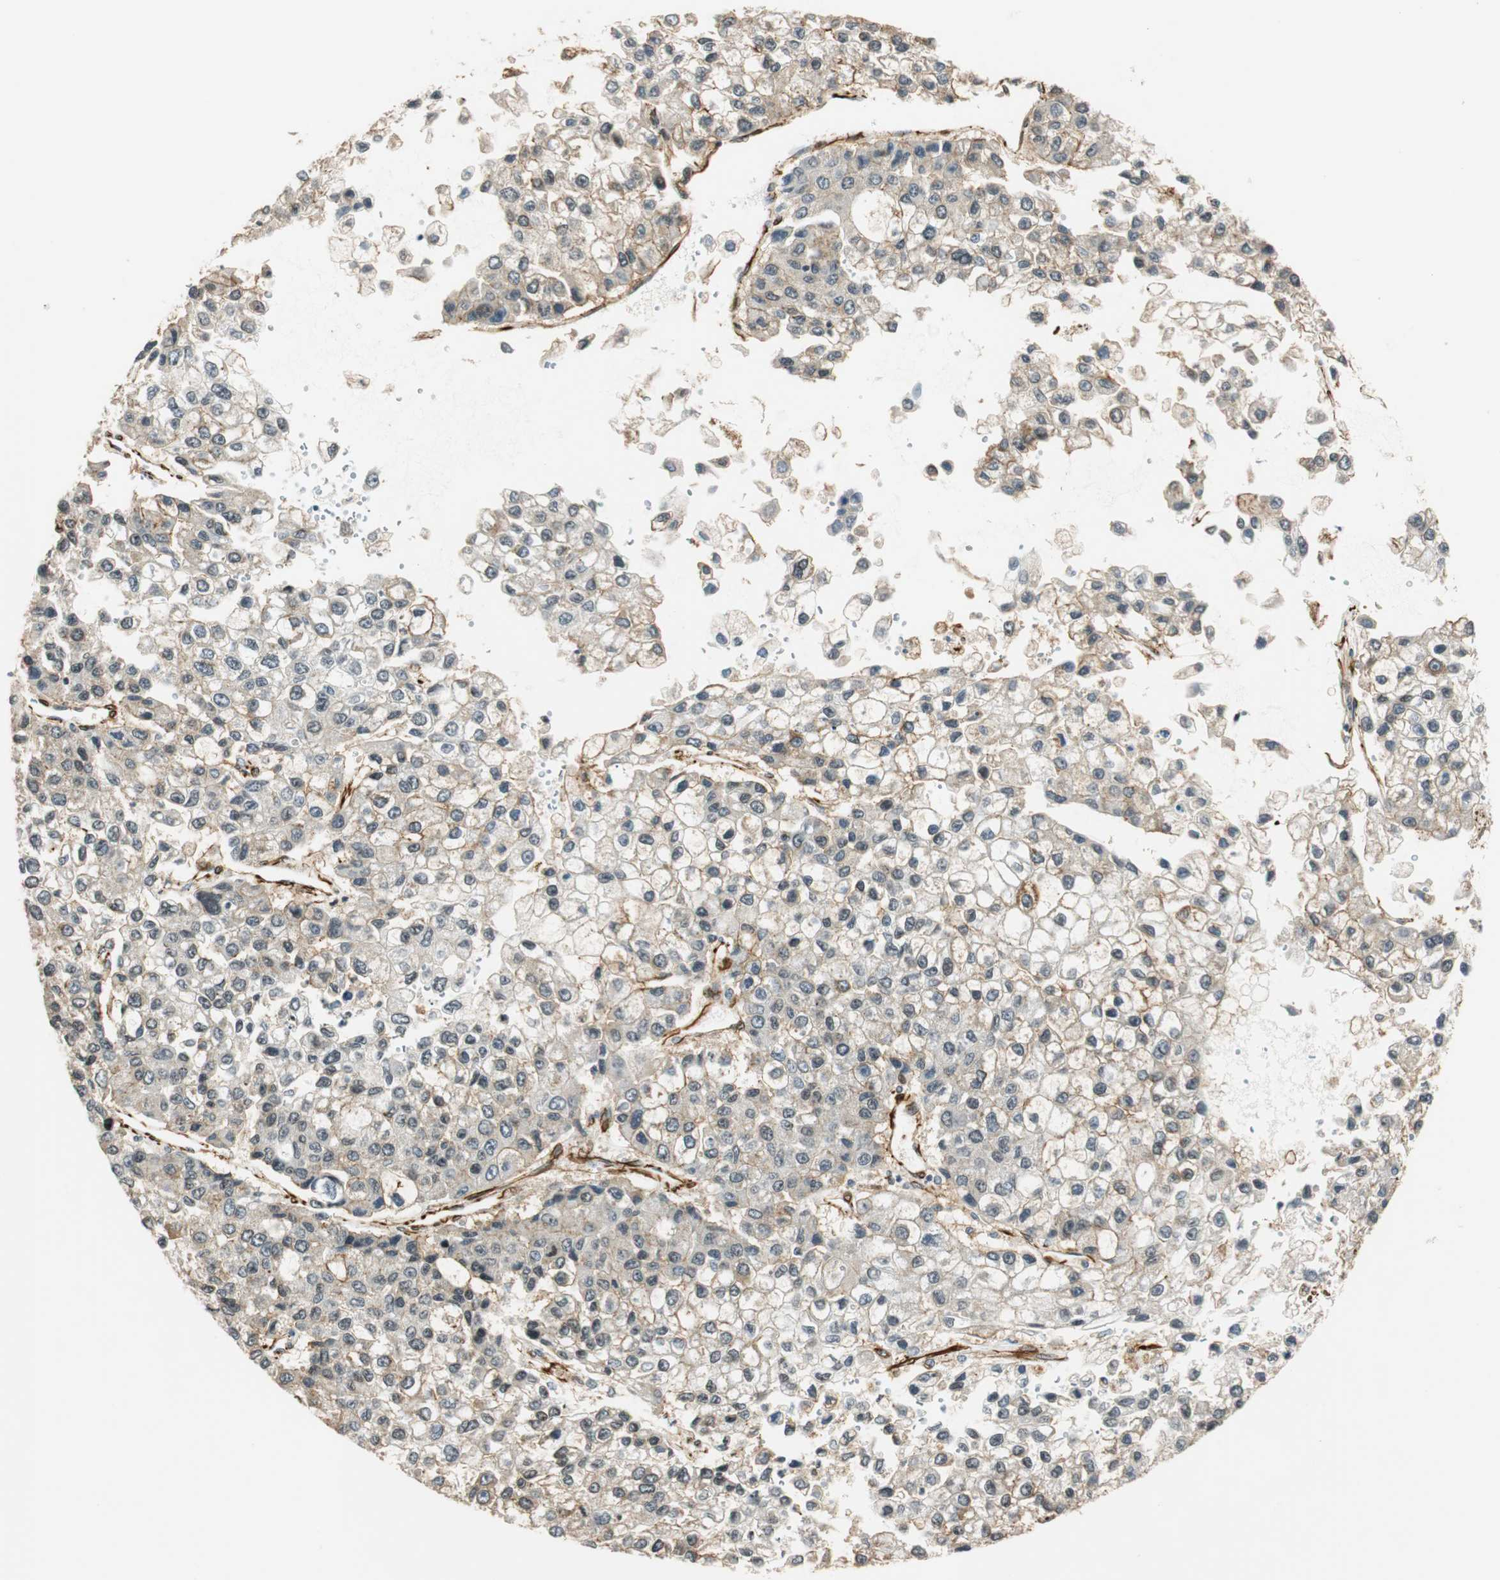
{"staining": {"intensity": "negative", "quantity": "none", "location": "none"}, "tissue": "liver cancer", "cell_type": "Tumor cells", "image_type": "cancer", "snomed": [{"axis": "morphology", "description": "Carcinoma, Hepatocellular, NOS"}, {"axis": "topography", "description": "Liver"}], "caption": "A high-resolution photomicrograph shows IHC staining of liver hepatocellular carcinoma, which displays no significant expression in tumor cells.", "gene": "NES", "patient": {"sex": "female", "age": 66}}